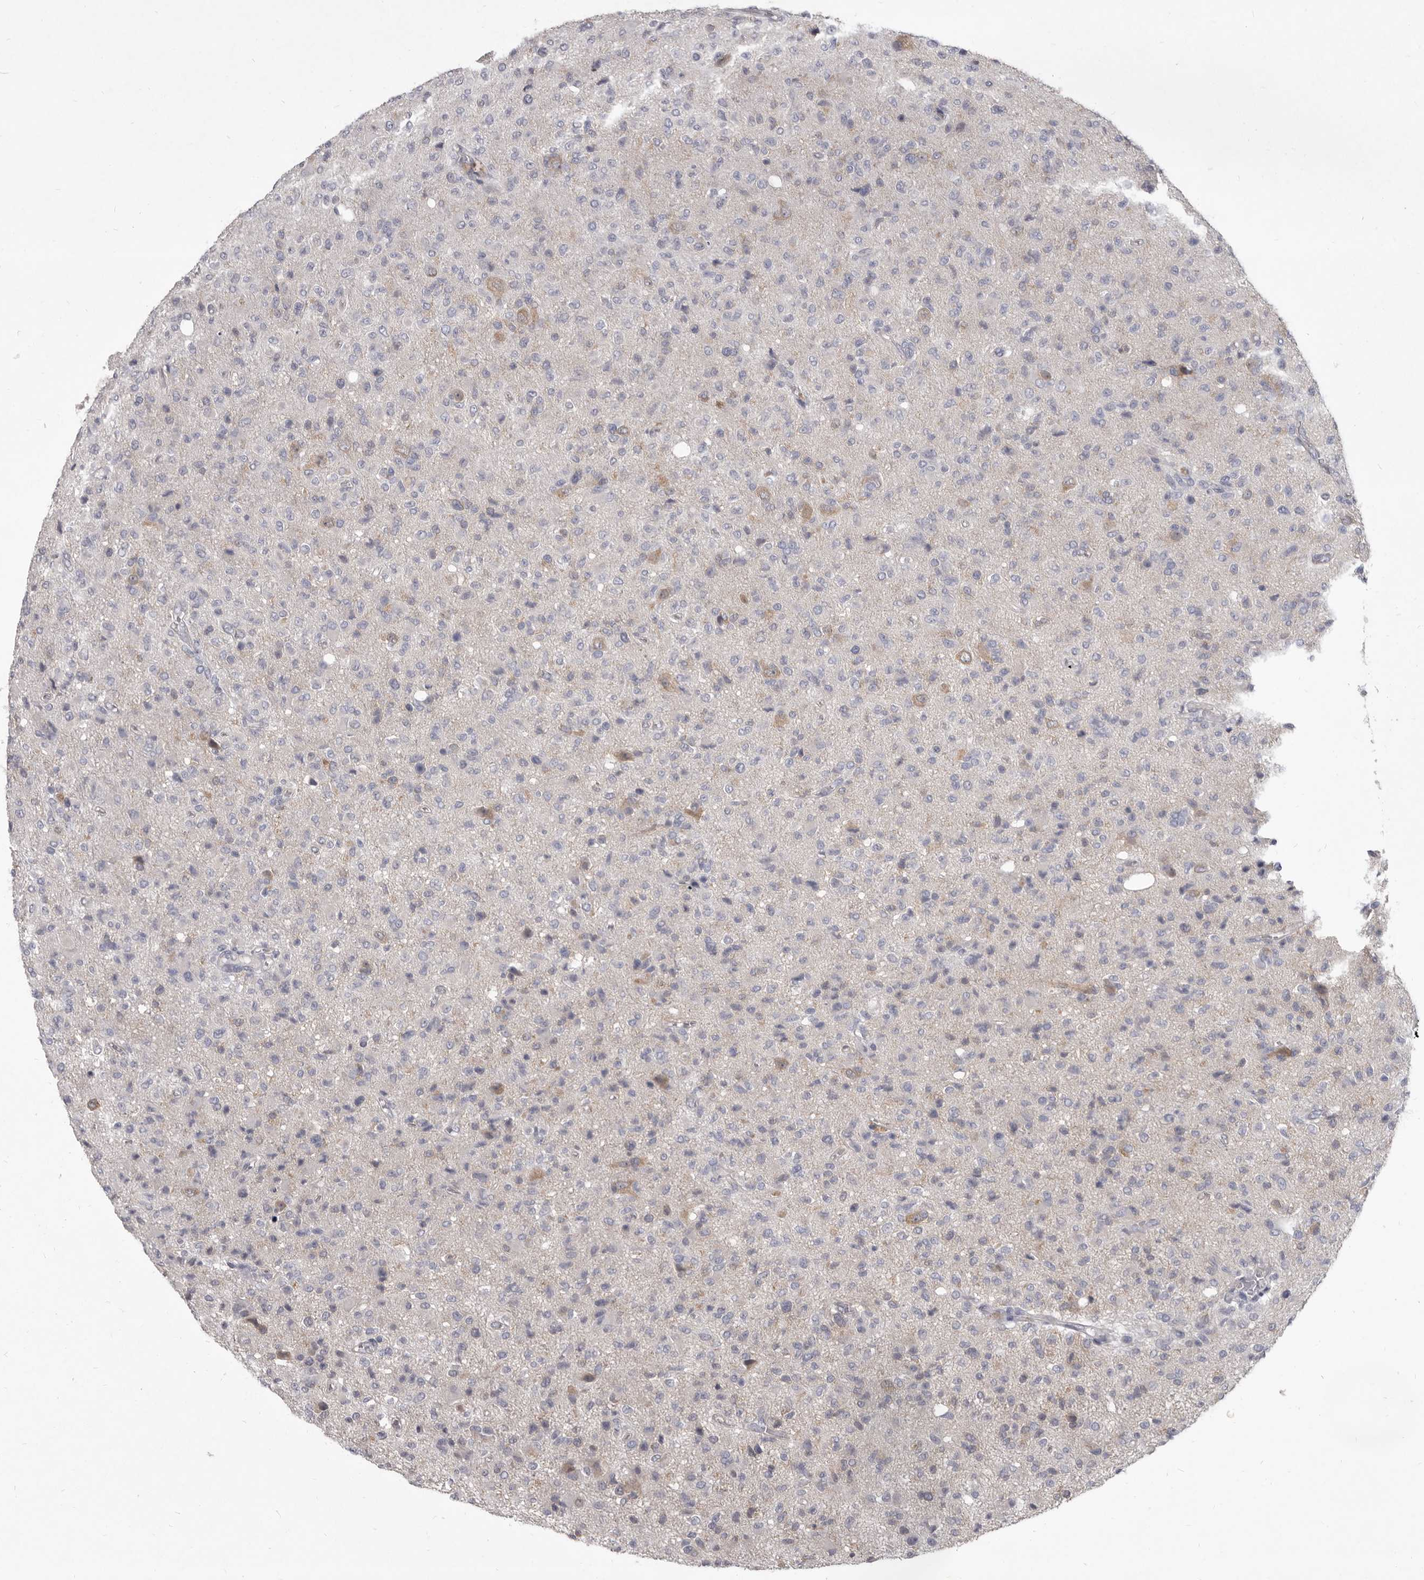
{"staining": {"intensity": "negative", "quantity": "none", "location": "none"}, "tissue": "glioma", "cell_type": "Tumor cells", "image_type": "cancer", "snomed": [{"axis": "morphology", "description": "Glioma, malignant, High grade"}, {"axis": "topography", "description": "Brain"}], "caption": "High power microscopy image of an IHC histopathology image of malignant glioma (high-grade), revealing no significant positivity in tumor cells.", "gene": "GSK3B", "patient": {"sex": "female", "age": 57}}